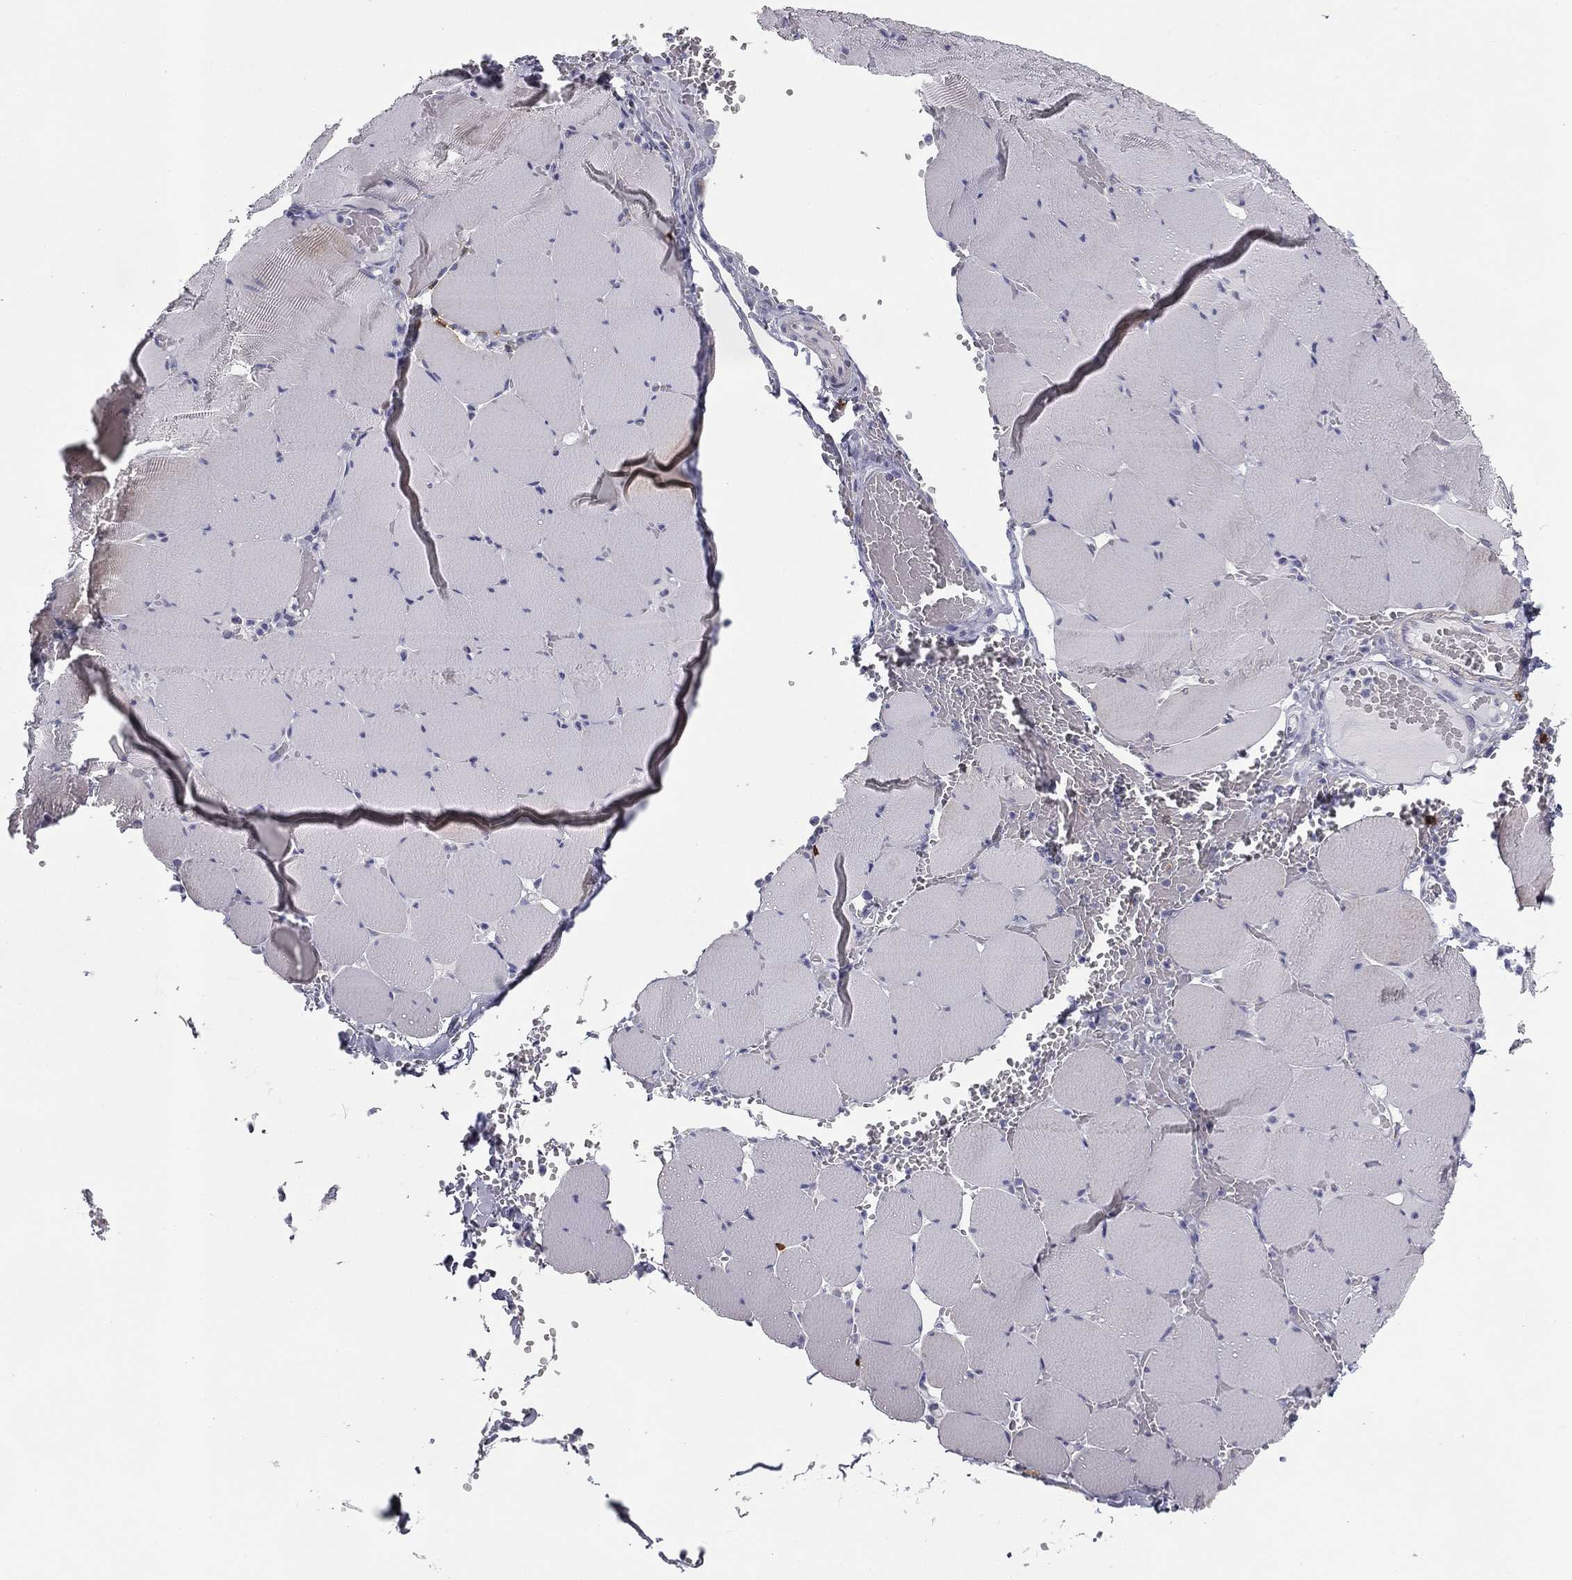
{"staining": {"intensity": "negative", "quantity": "none", "location": "none"}, "tissue": "skeletal muscle", "cell_type": "Myocytes", "image_type": "normal", "snomed": [{"axis": "morphology", "description": "Normal tissue, NOS"}, {"axis": "morphology", "description": "Malignant melanoma, Metastatic site"}, {"axis": "topography", "description": "Skeletal muscle"}], "caption": "Immunohistochemistry of benign skeletal muscle exhibits no staining in myocytes.", "gene": "TRAT1", "patient": {"sex": "male", "age": 50}}